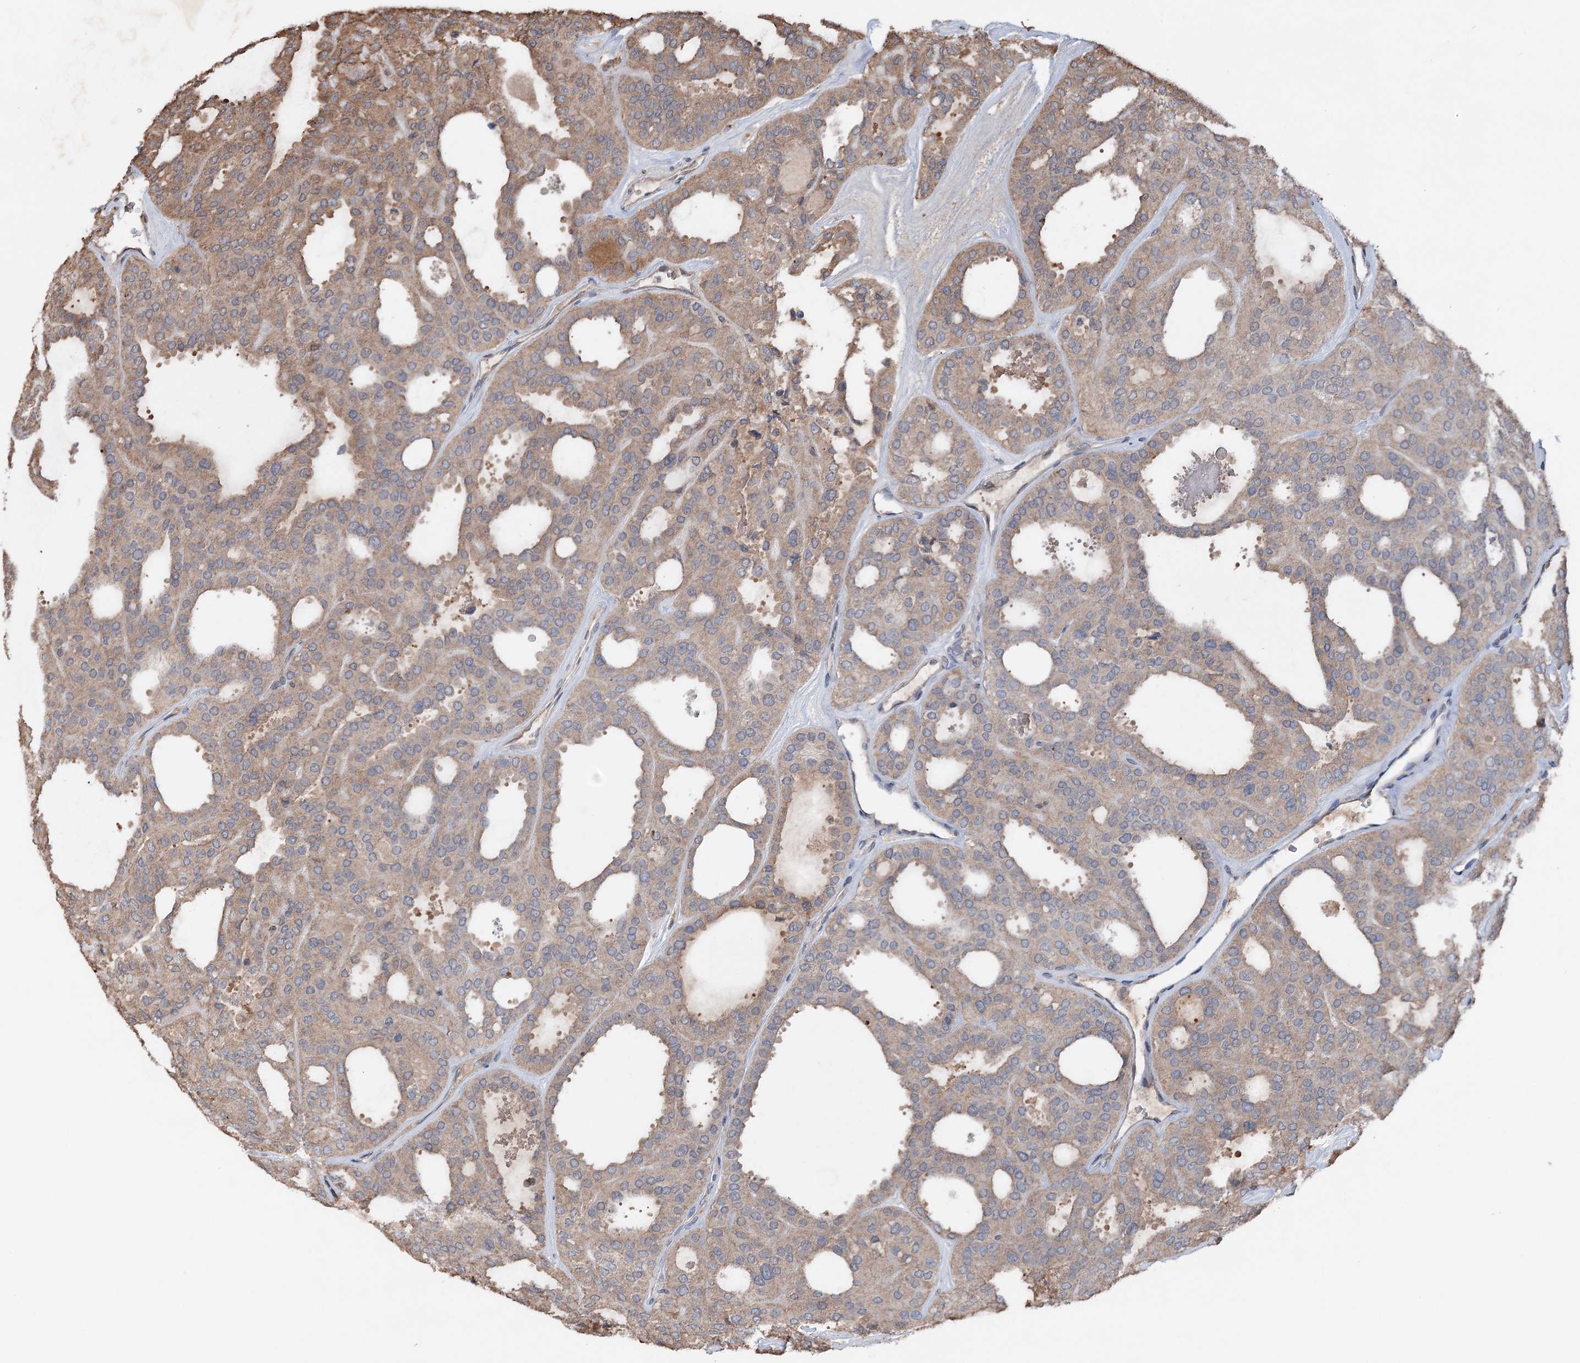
{"staining": {"intensity": "moderate", "quantity": ">75%", "location": "cytoplasmic/membranous"}, "tissue": "thyroid cancer", "cell_type": "Tumor cells", "image_type": "cancer", "snomed": [{"axis": "morphology", "description": "Follicular adenoma carcinoma, NOS"}, {"axis": "topography", "description": "Thyroid gland"}], "caption": "Immunohistochemistry (IHC) of human thyroid cancer (follicular adenoma carcinoma) displays medium levels of moderate cytoplasmic/membranous staining in about >75% of tumor cells.", "gene": "ARL13A", "patient": {"sex": "male", "age": 75}}